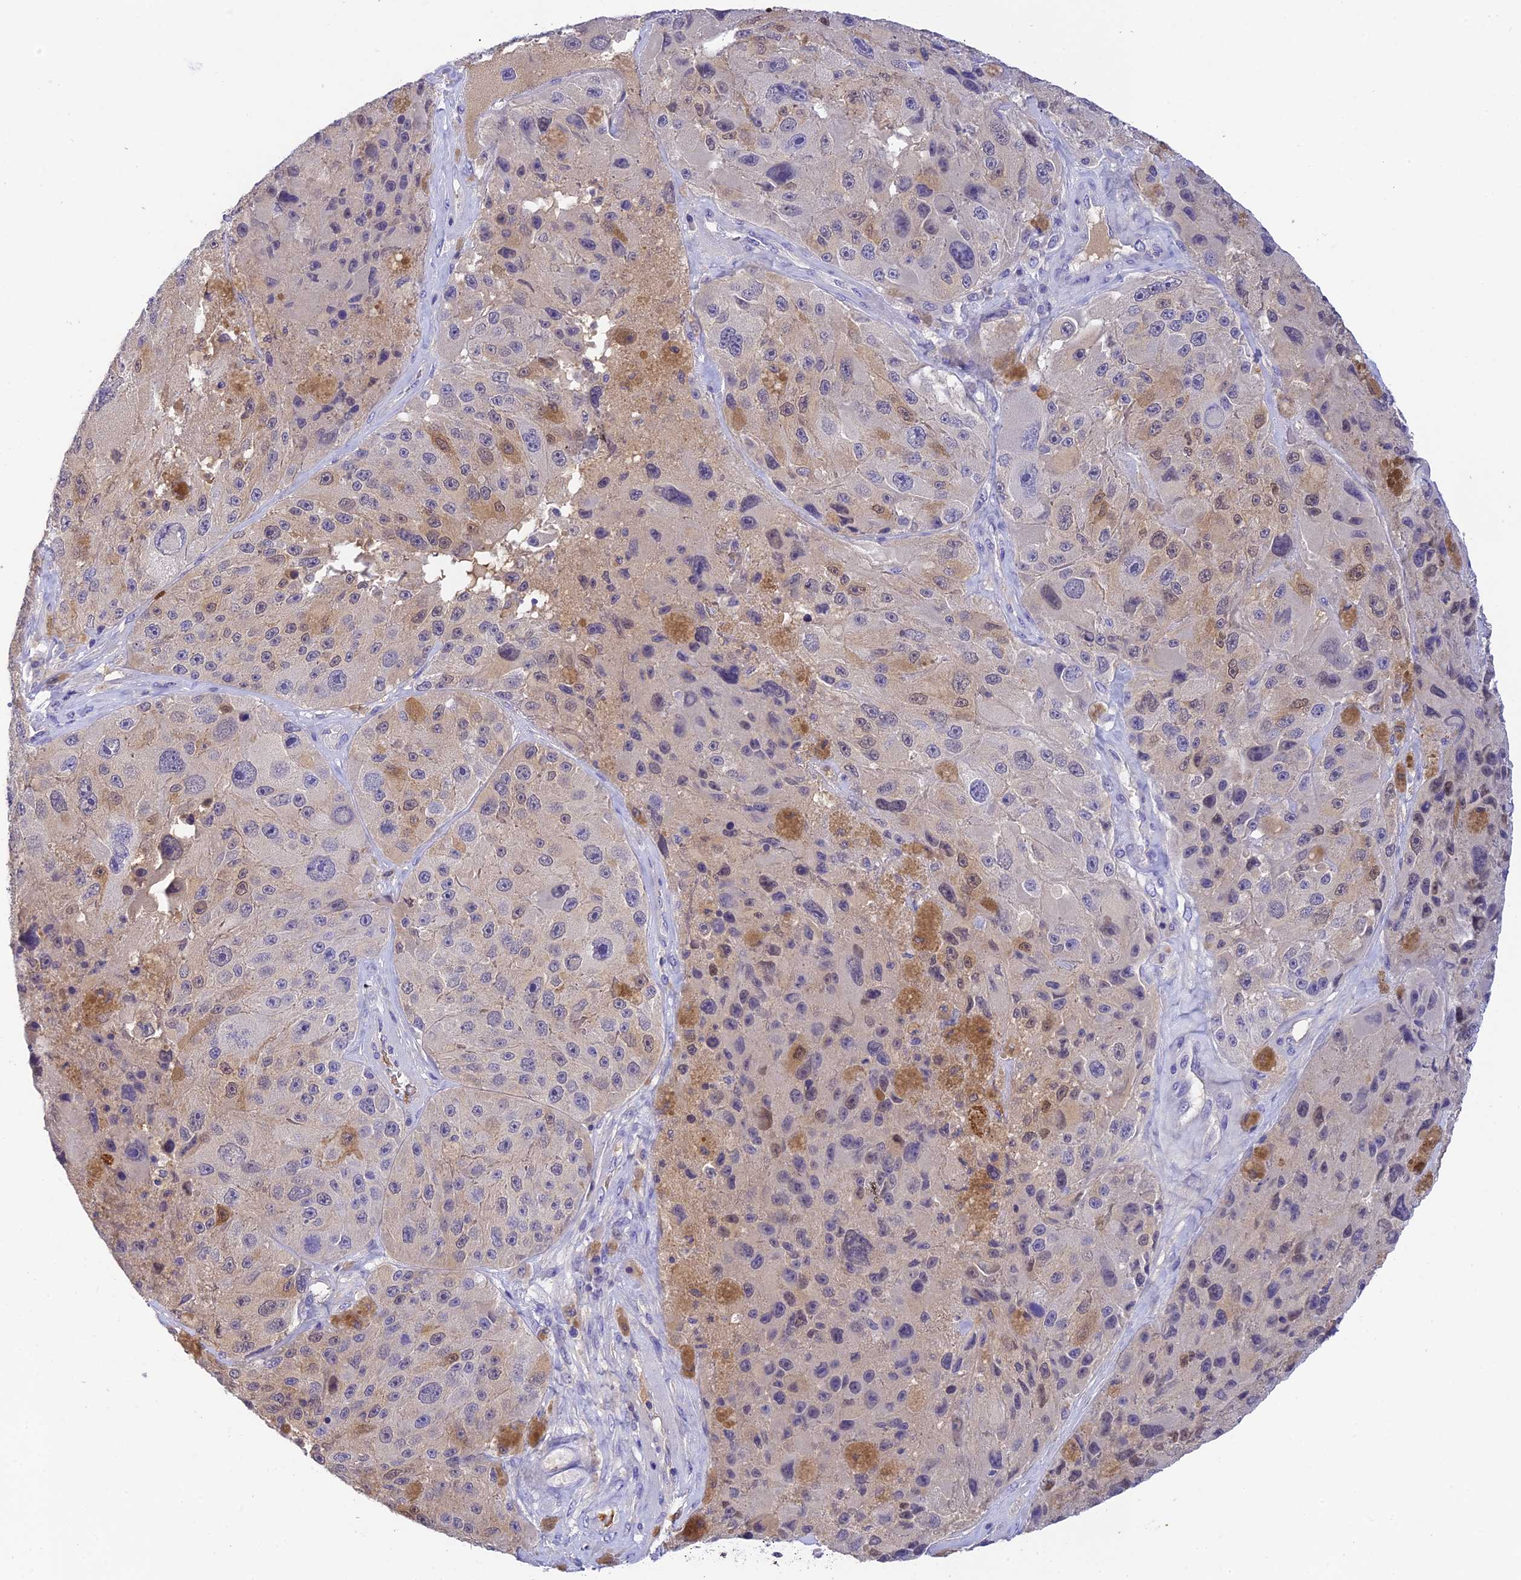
{"staining": {"intensity": "negative", "quantity": "none", "location": "none"}, "tissue": "melanoma", "cell_type": "Tumor cells", "image_type": "cancer", "snomed": [{"axis": "morphology", "description": "Malignant melanoma, Metastatic site"}, {"axis": "topography", "description": "Lymph node"}], "caption": "There is no significant expression in tumor cells of melanoma. Nuclei are stained in blue.", "gene": "HDHD2", "patient": {"sex": "male", "age": 62}}